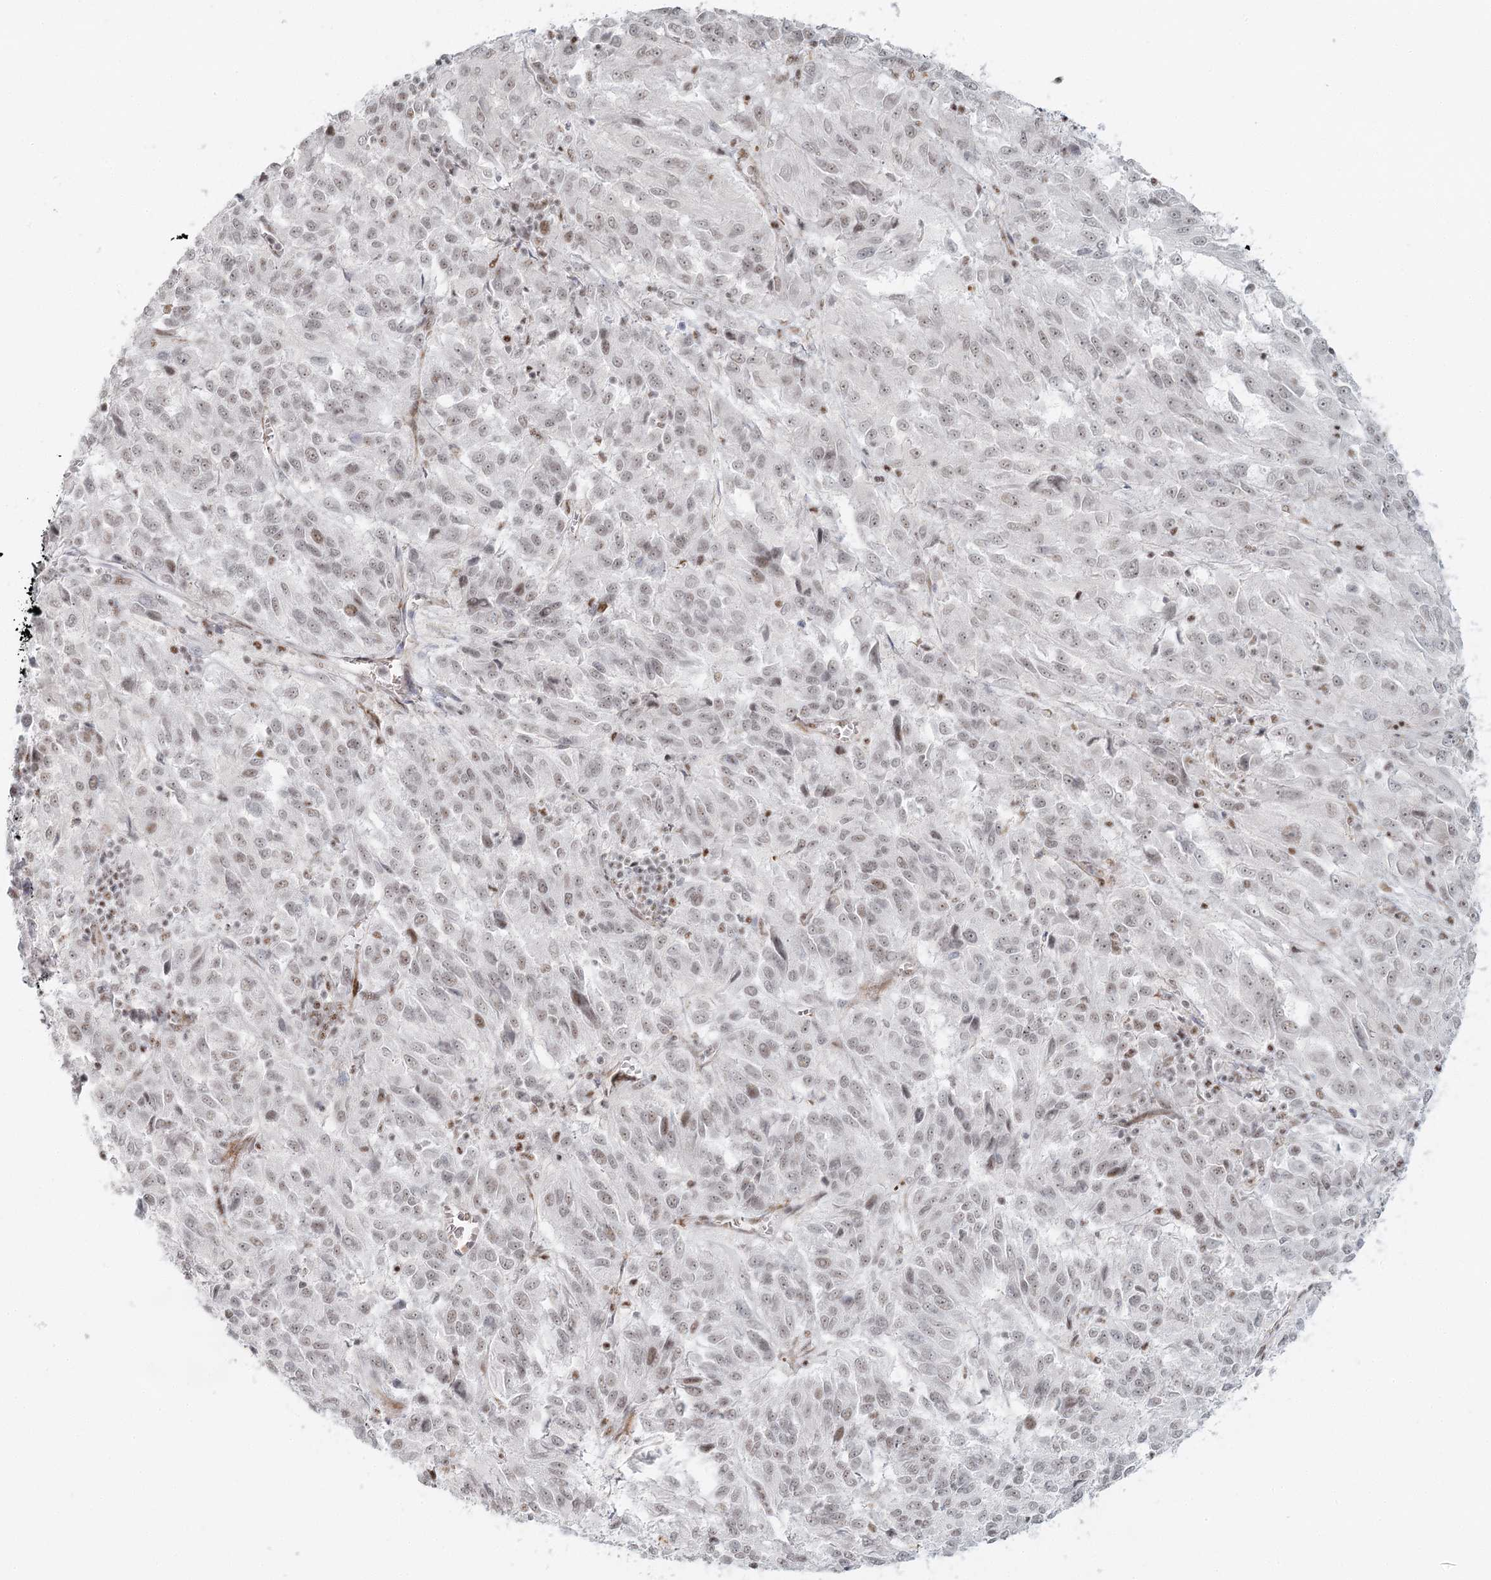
{"staining": {"intensity": "weak", "quantity": "25%-75%", "location": "nuclear"}, "tissue": "melanoma", "cell_type": "Tumor cells", "image_type": "cancer", "snomed": [{"axis": "morphology", "description": "Malignant melanoma, Metastatic site"}, {"axis": "topography", "description": "Lung"}], "caption": "Brown immunohistochemical staining in human malignant melanoma (metastatic site) displays weak nuclear expression in approximately 25%-75% of tumor cells. (Stains: DAB (3,3'-diaminobenzidine) in brown, nuclei in blue, Microscopy: brightfield microscopy at high magnification).", "gene": "U2SURP", "patient": {"sex": "male", "age": 64}}